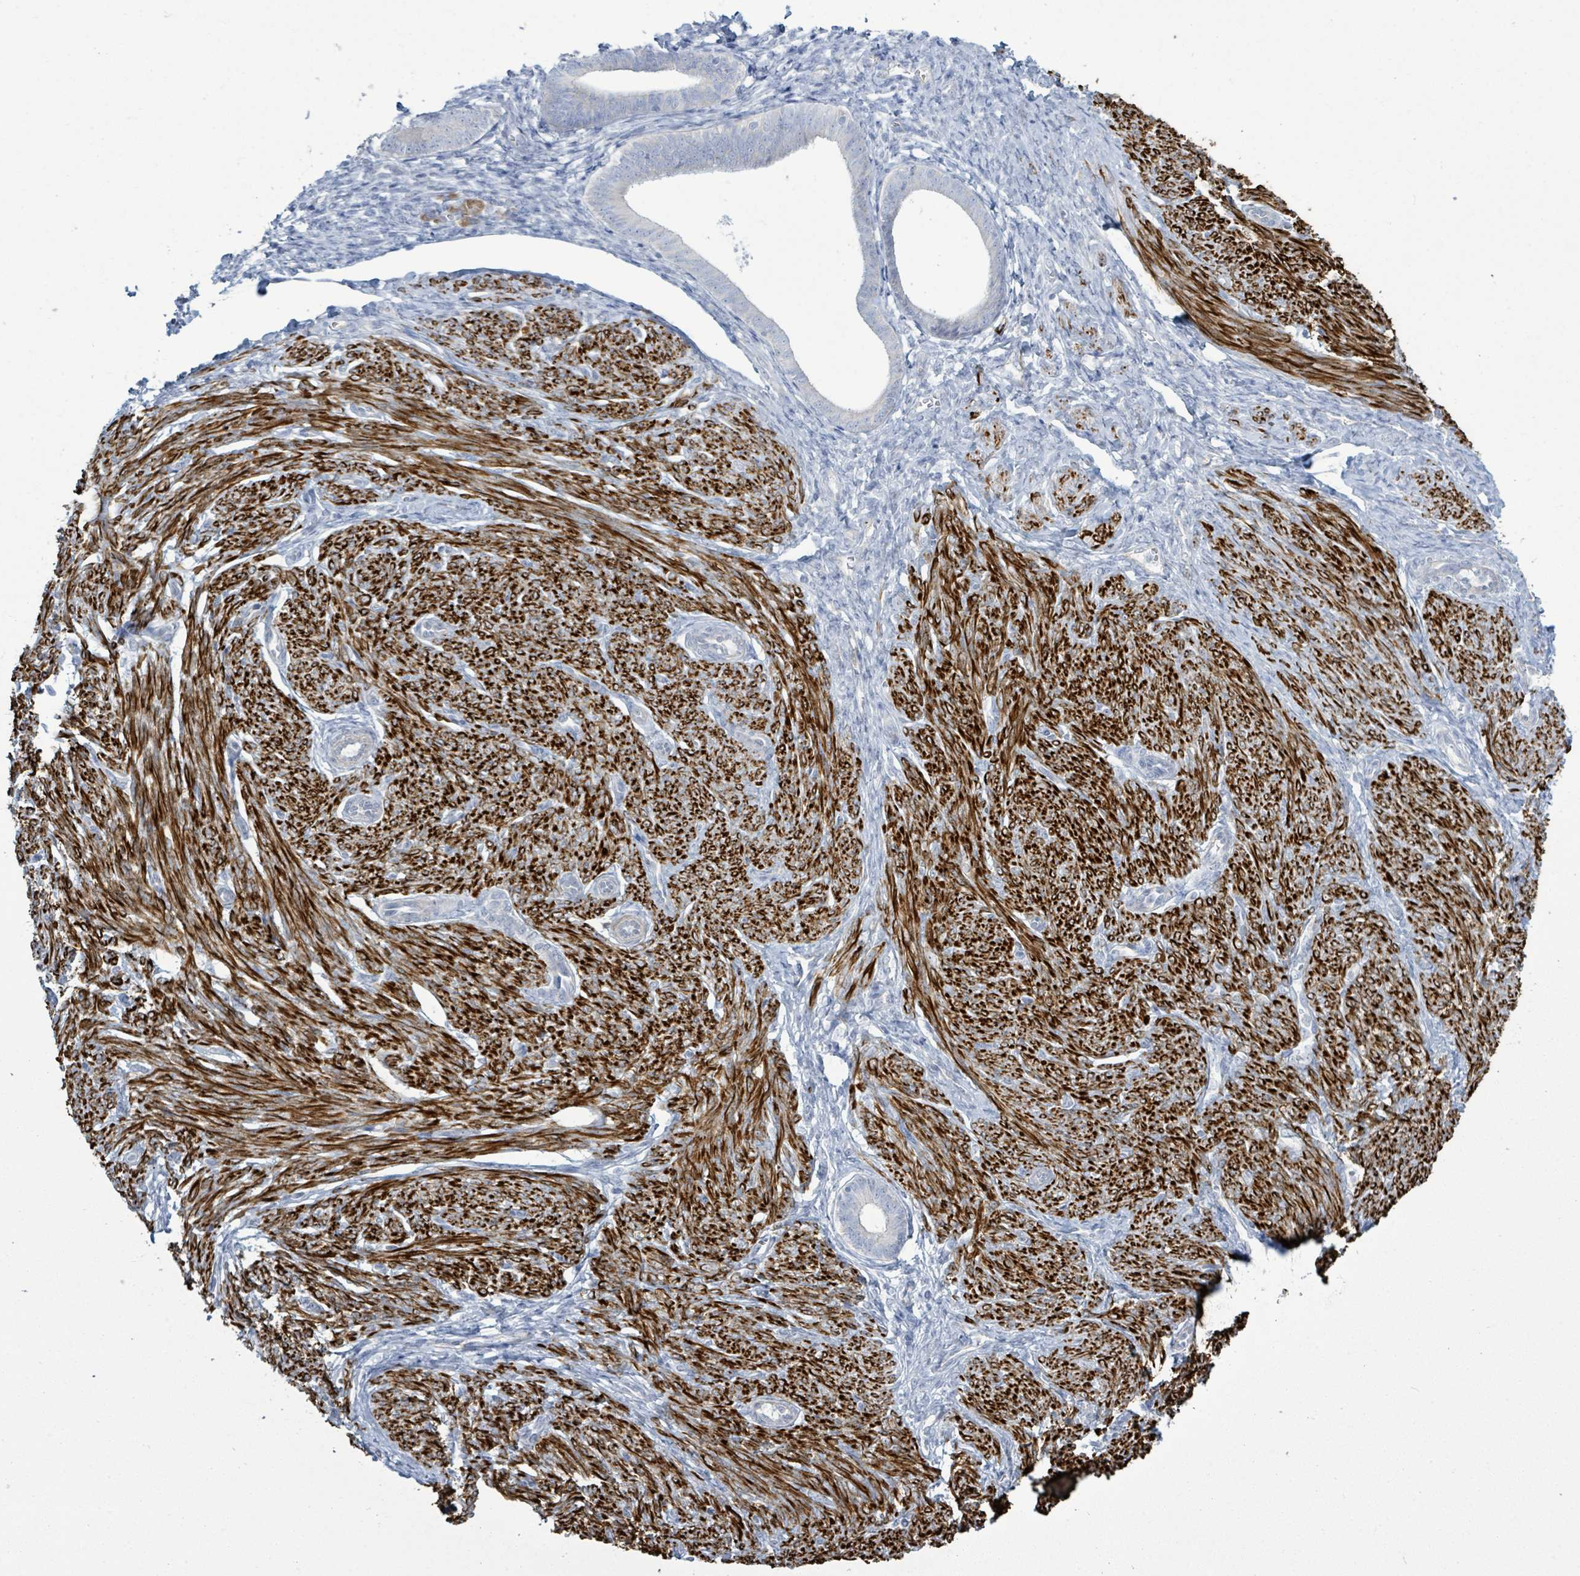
{"staining": {"intensity": "negative", "quantity": "none", "location": "none"}, "tissue": "endometrial cancer", "cell_type": "Tumor cells", "image_type": "cancer", "snomed": [{"axis": "morphology", "description": "Adenocarcinoma, NOS"}, {"axis": "topography", "description": "Endometrium"}], "caption": "An immunohistochemistry micrograph of endometrial adenocarcinoma is shown. There is no staining in tumor cells of endometrial adenocarcinoma.", "gene": "SIRPB1", "patient": {"sex": "female", "age": 87}}